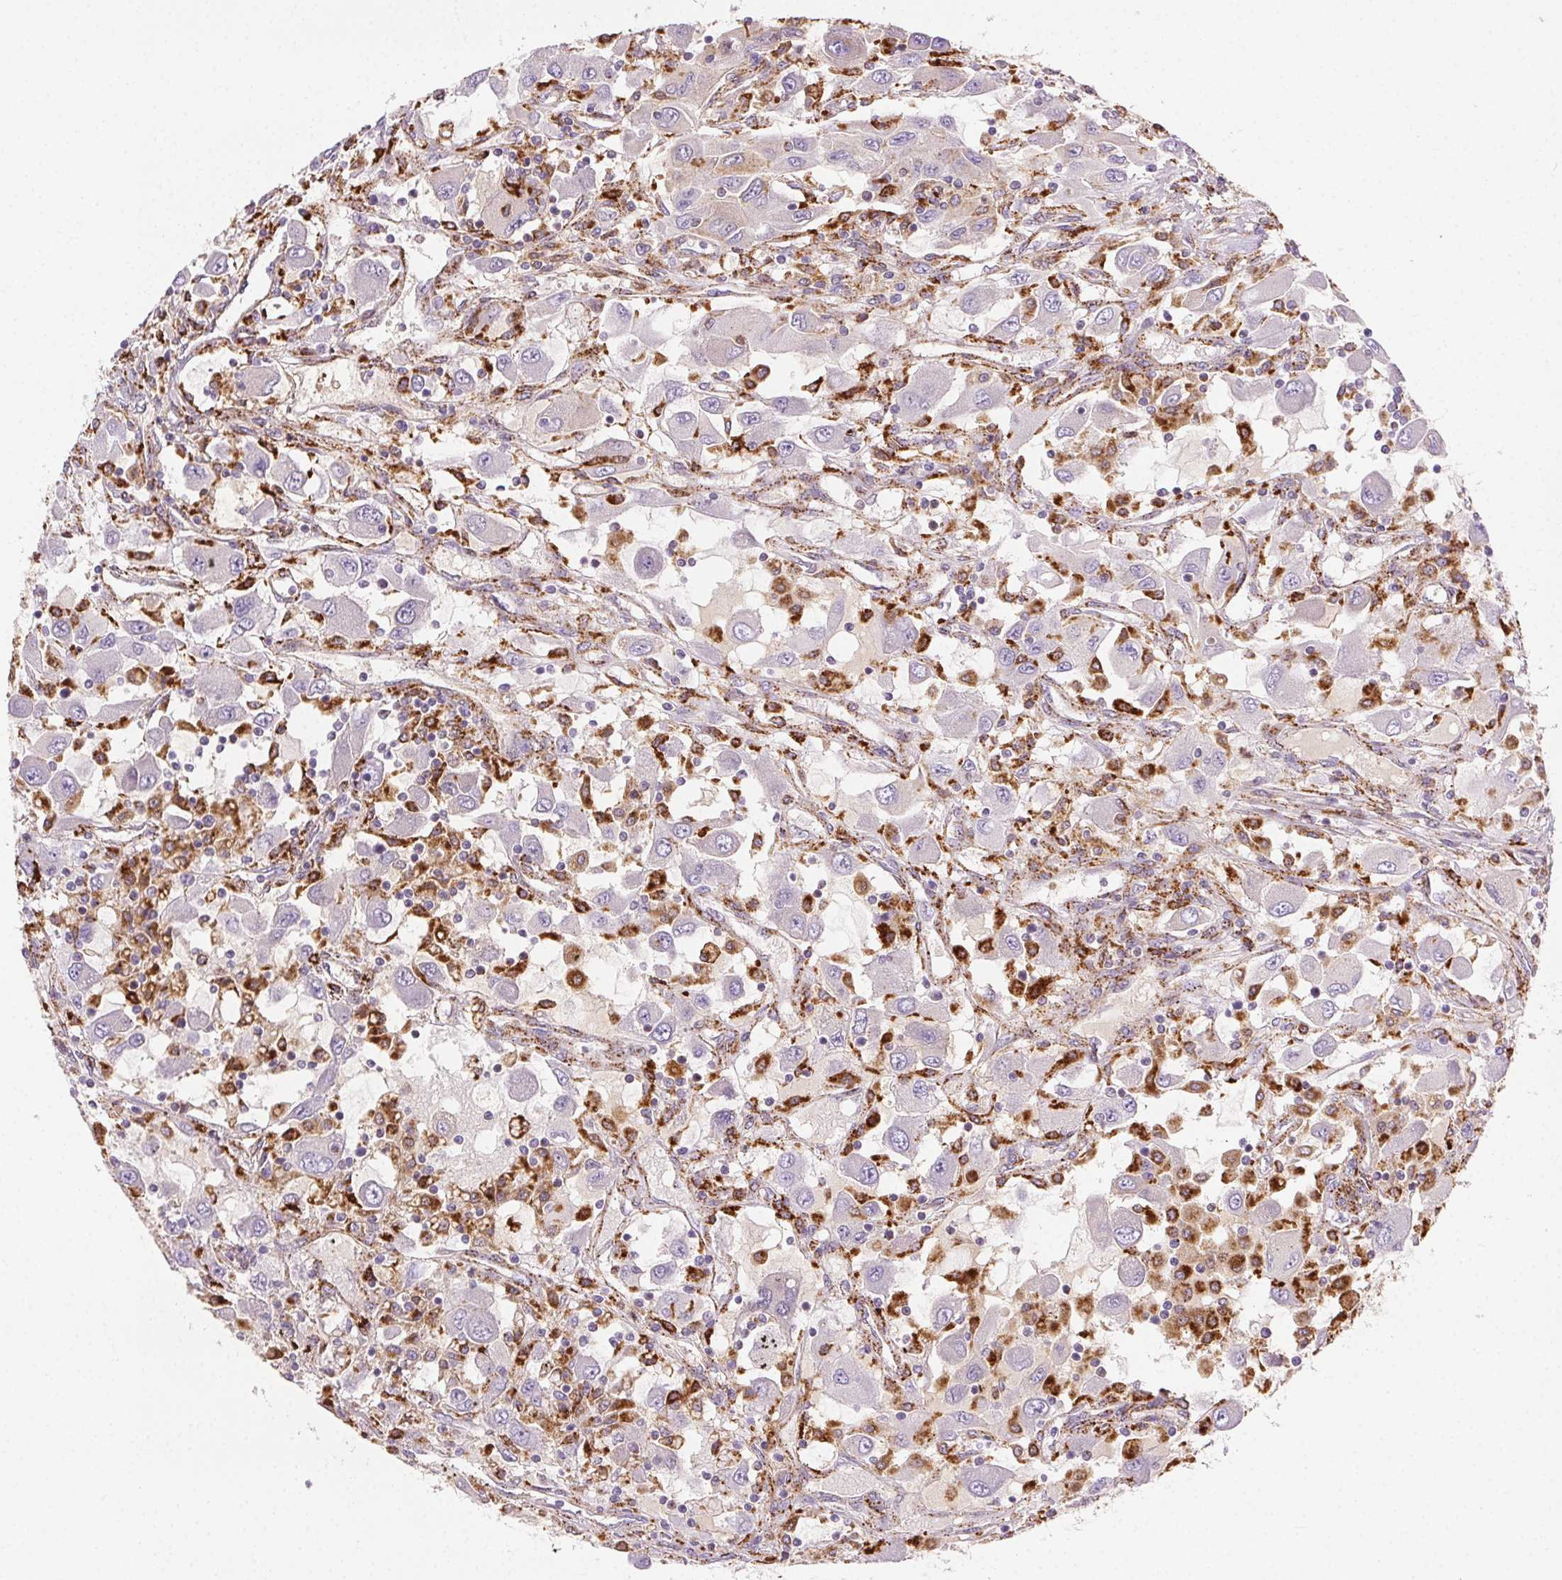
{"staining": {"intensity": "negative", "quantity": "none", "location": "none"}, "tissue": "renal cancer", "cell_type": "Tumor cells", "image_type": "cancer", "snomed": [{"axis": "morphology", "description": "Adenocarcinoma, NOS"}, {"axis": "topography", "description": "Kidney"}], "caption": "An immunohistochemistry (IHC) histopathology image of renal cancer (adenocarcinoma) is shown. There is no staining in tumor cells of renal cancer (adenocarcinoma).", "gene": "SCPEP1", "patient": {"sex": "female", "age": 67}}